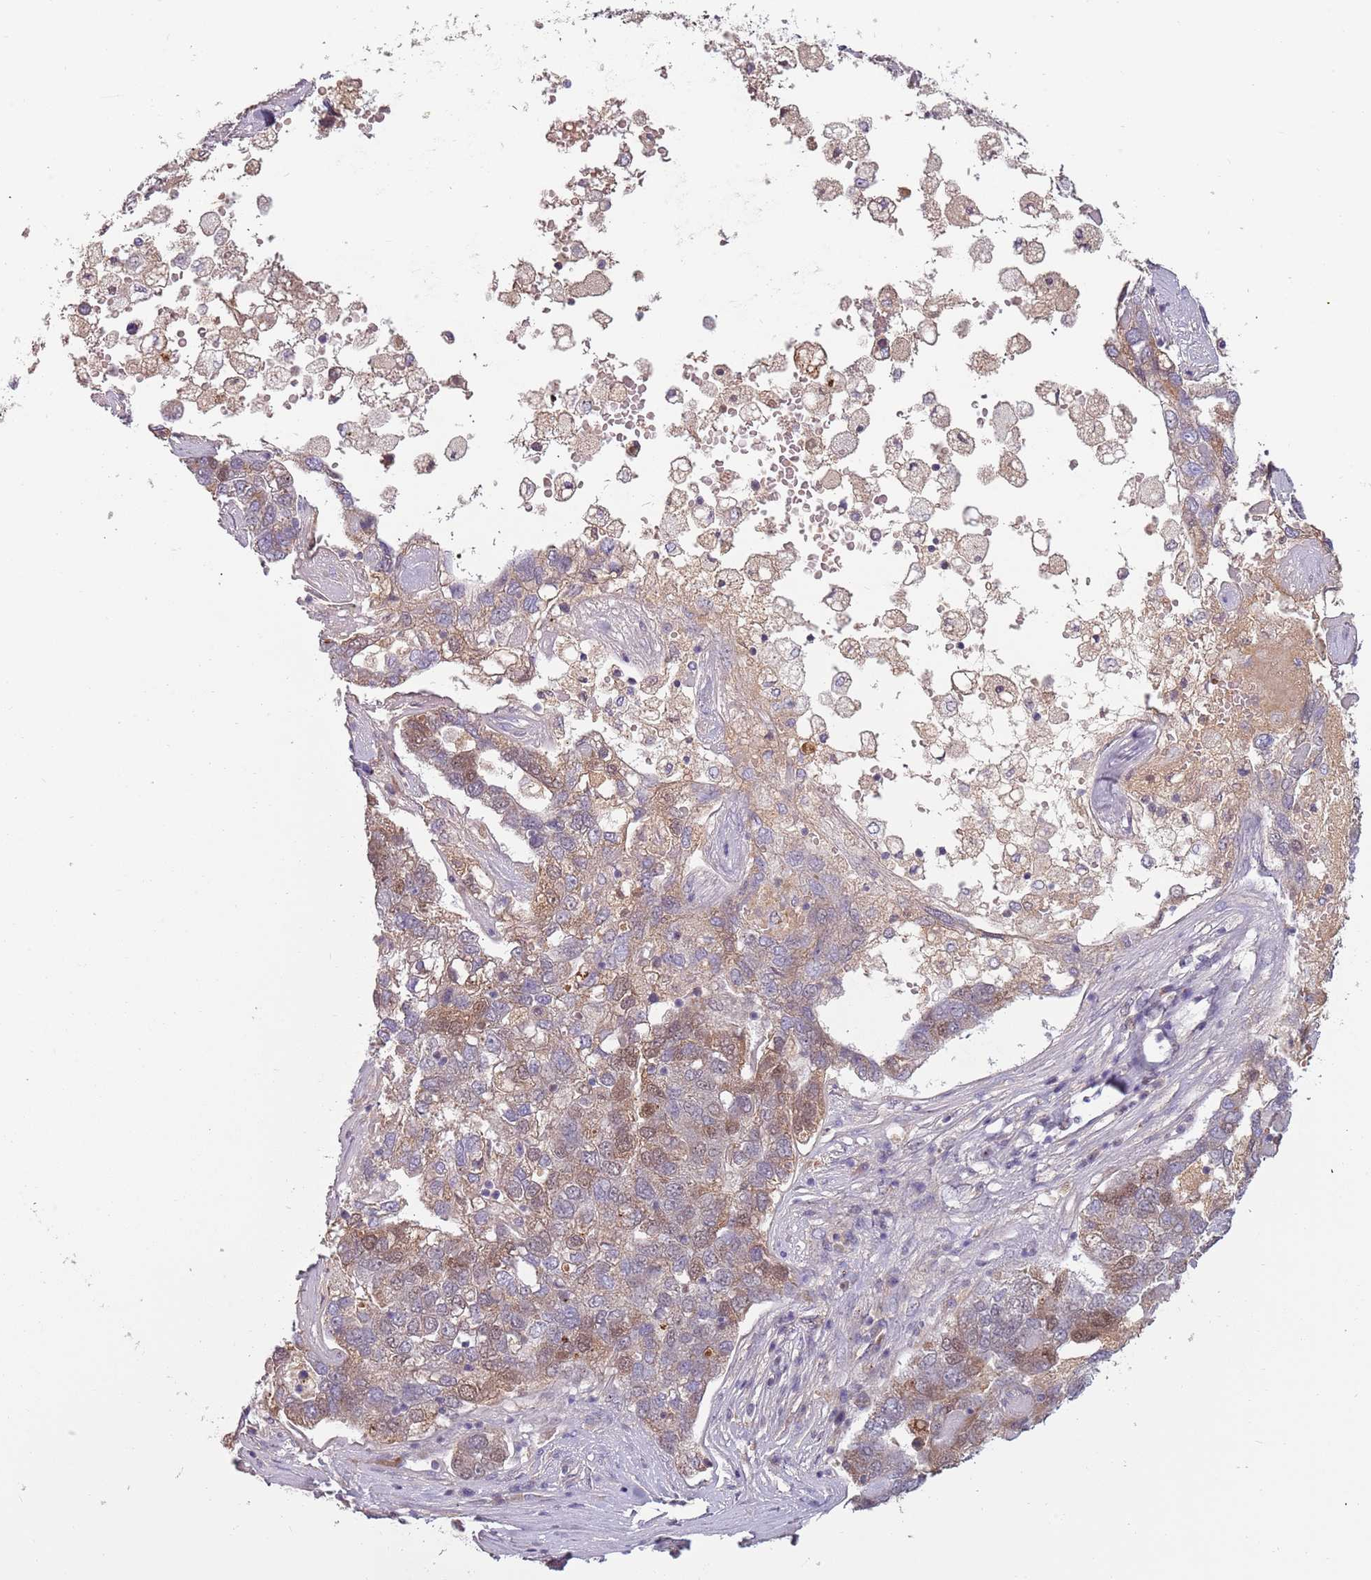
{"staining": {"intensity": "moderate", "quantity": "25%-75%", "location": "nuclear"}, "tissue": "pancreatic cancer", "cell_type": "Tumor cells", "image_type": "cancer", "snomed": [{"axis": "morphology", "description": "Adenocarcinoma, NOS"}, {"axis": "topography", "description": "Pancreas"}], "caption": "This micrograph shows pancreatic adenocarcinoma stained with IHC to label a protein in brown. The nuclear of tumor cells show moderate positivity for the protein. Nuclei are counter-stained blue.", "gene": "SYS1", "patient": {"sex": "female", "age": 61}}